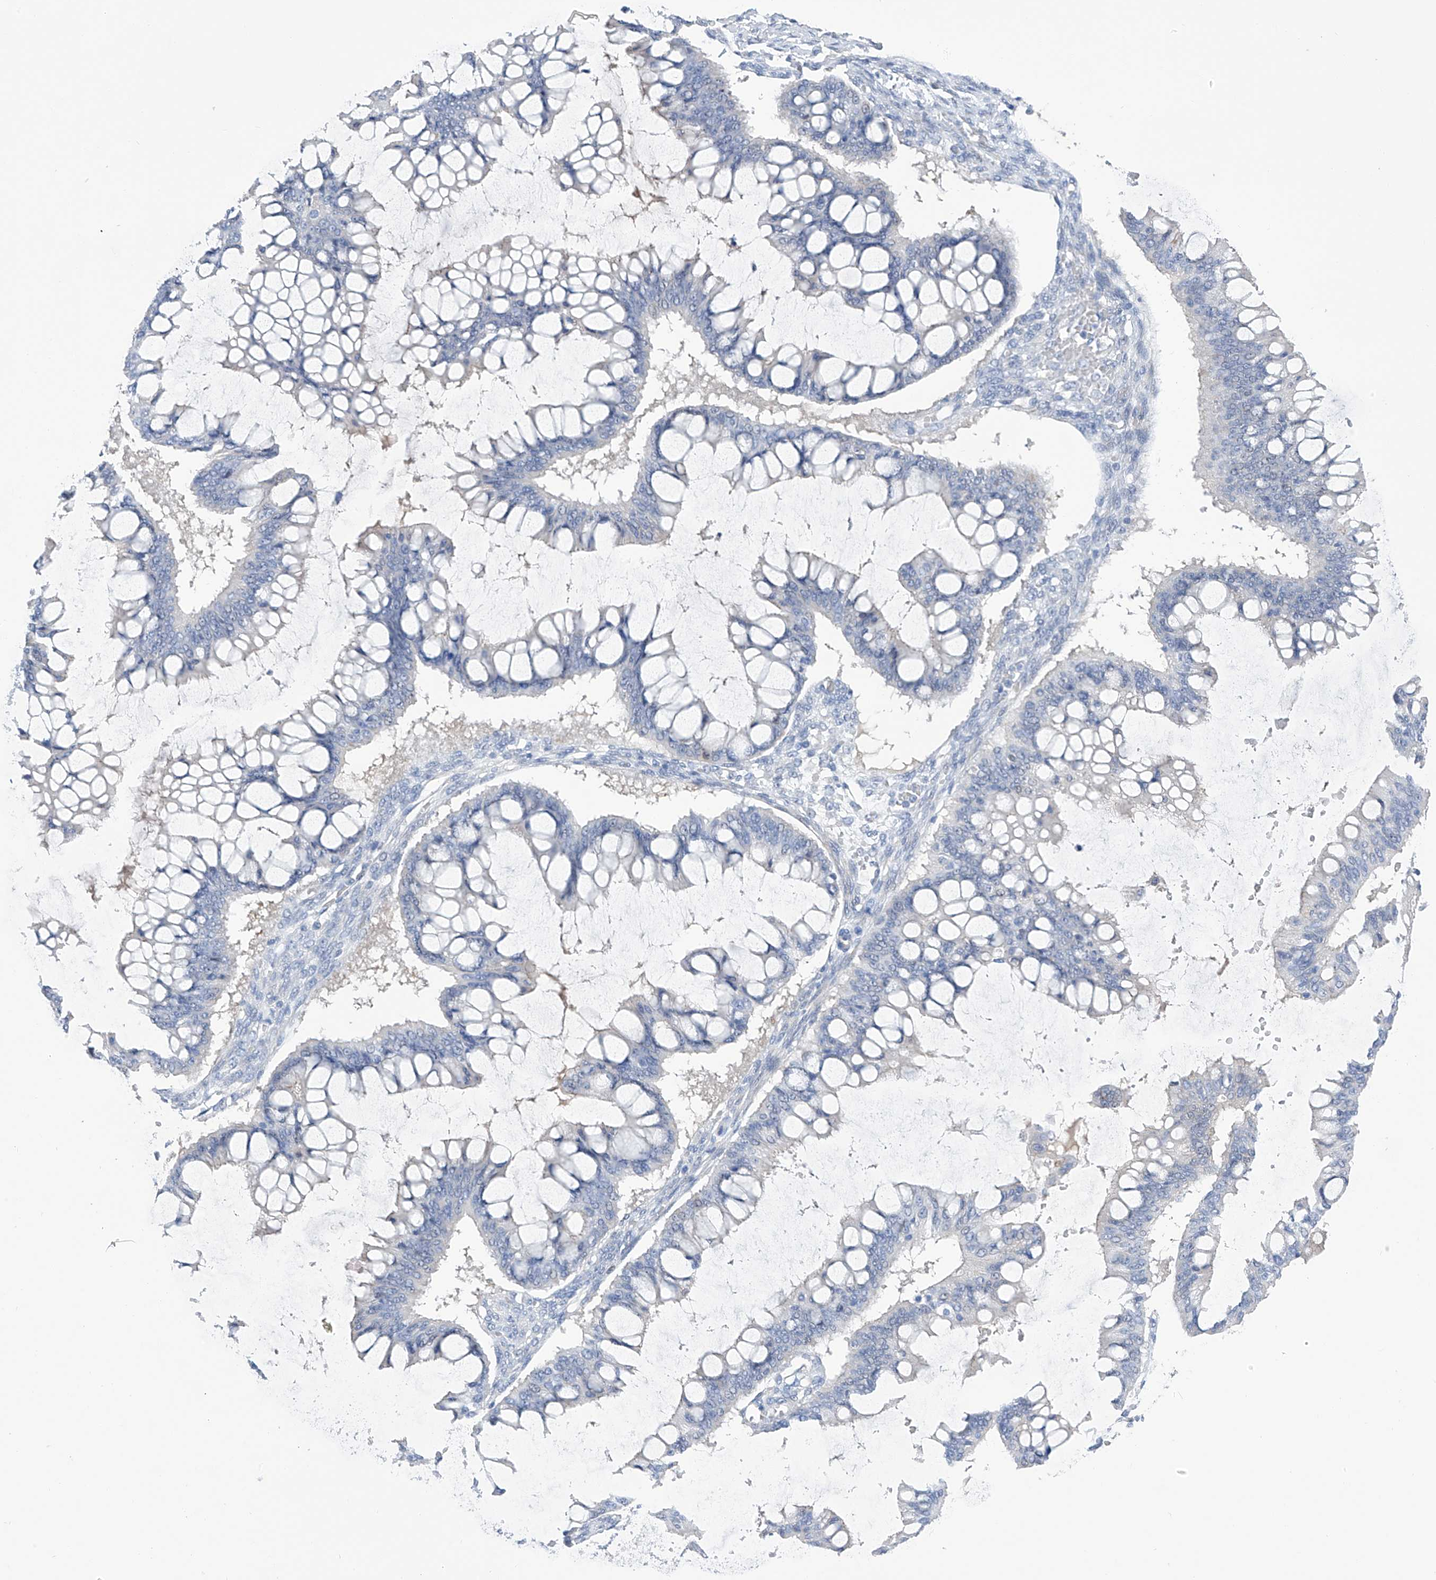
{"staining": {"intensity": "negative", "quantity": "none", "location": "none"}, "tissue": "ovarian cancer", "cell_type": "Tumor cells", "image_type": "cancer", "snomed": [{"axis": "morphology", "description": "Cystadenocarcinoma, mucinous, NOS"}, {"axis": "topography", "description": "Ovary"}], "caption": "An immunohistochemistry (IHC) image of ovarian cancer (mucinous cystadenocarcinoma) is shown. There is no staining in tumor cells of ovarian cancer (mucinous cystadenocarcinoma).", "gene": "PGM3", "patient": {"sex": "female", "age": 73}}